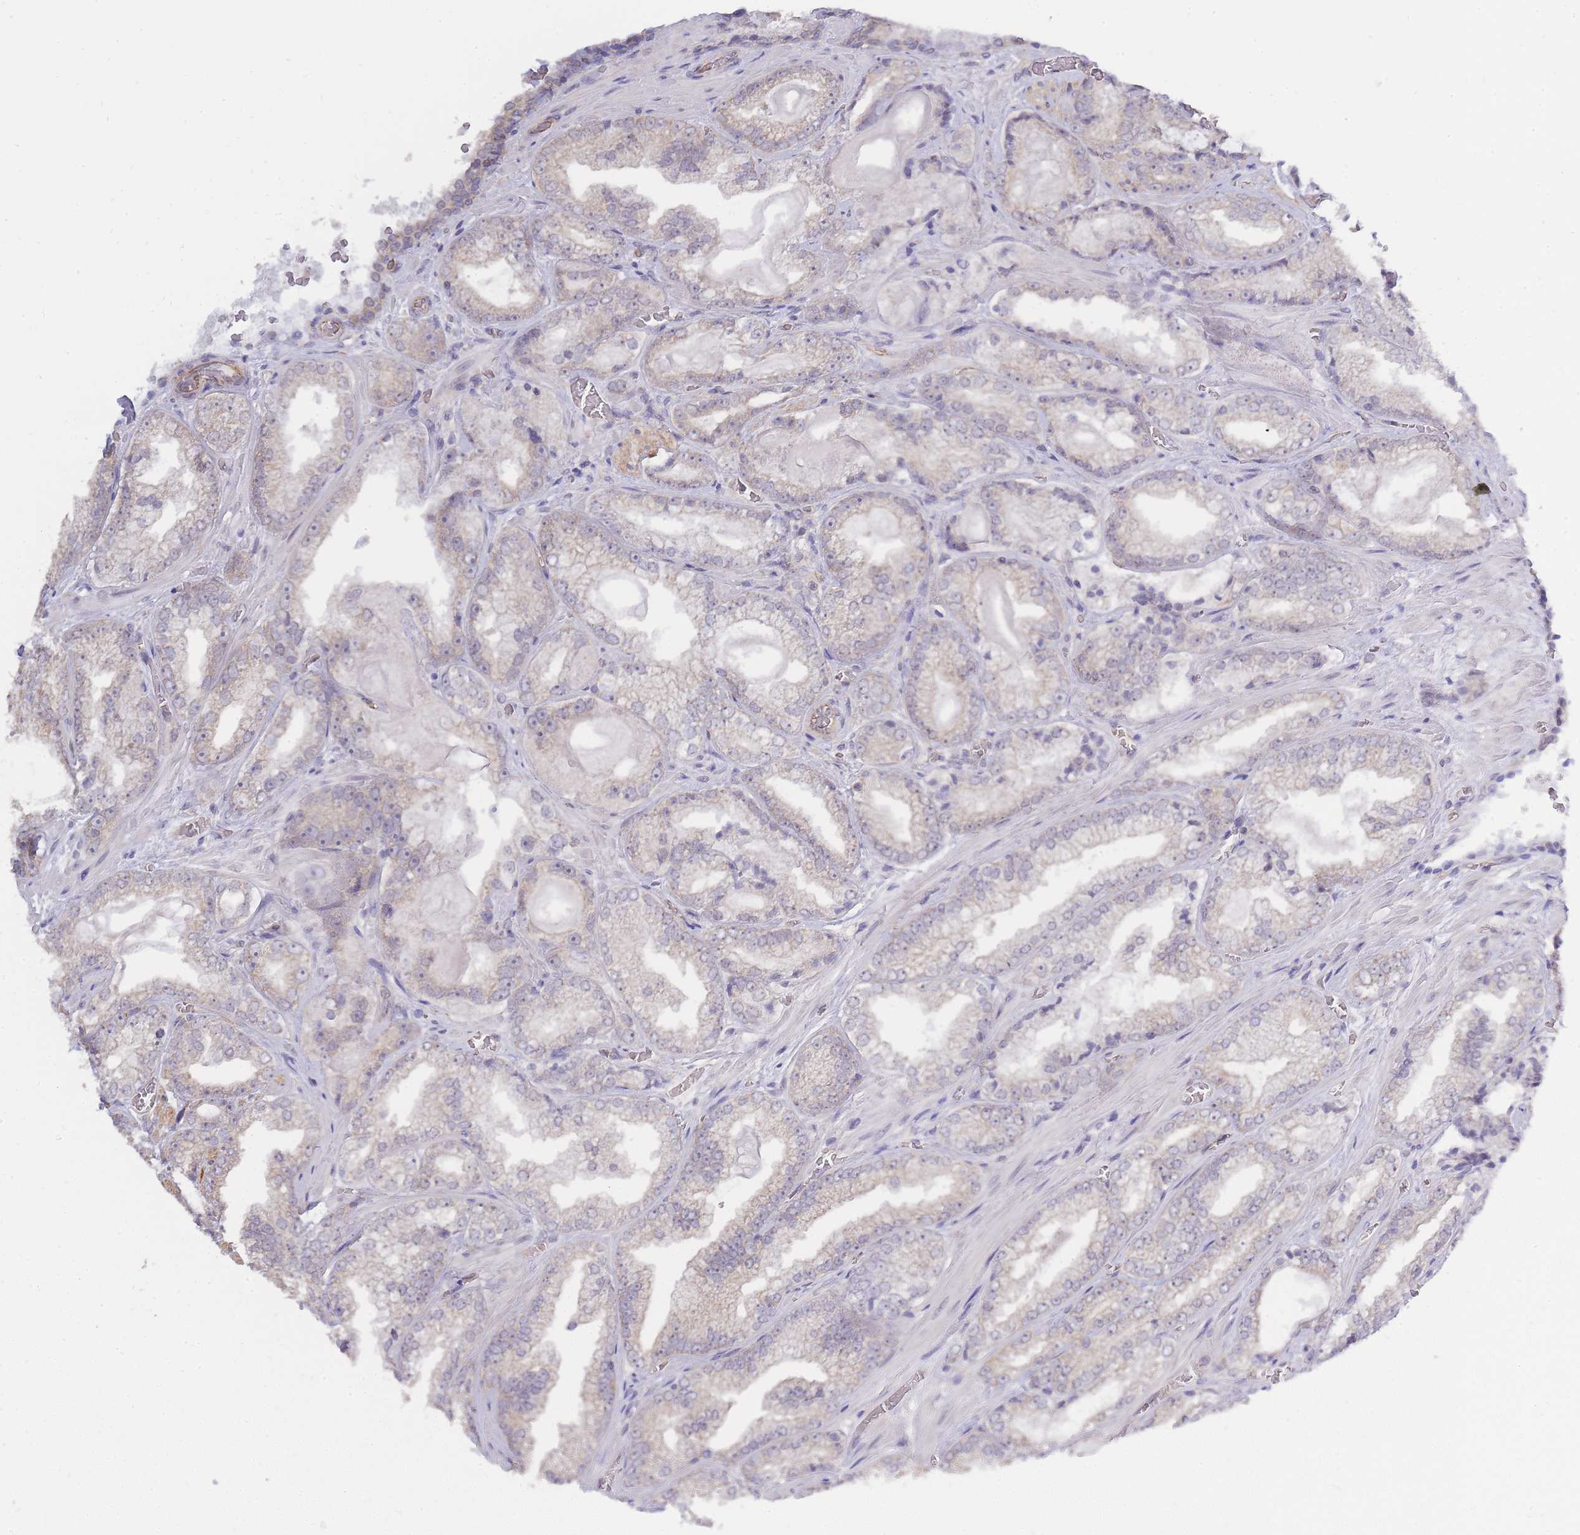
{"staining": {"intensity": "negative", "quantity": "none", "location": "none"}, "tissue": "prostate cancer", "cell_type": "Tumor cells", "image_type": "cancer", "snomed": [{"axis": "morphology", "description": "Adenocarcinoma, Low grade"}, {"axis": "topography", "description": "Prostate"}], "caption": "The histopathology image shows no staining of tumor cells in prostate low-grade adenocarcinoma.", "gene": "C19orf25", "patient": {"sex": "male", "age": 57}}